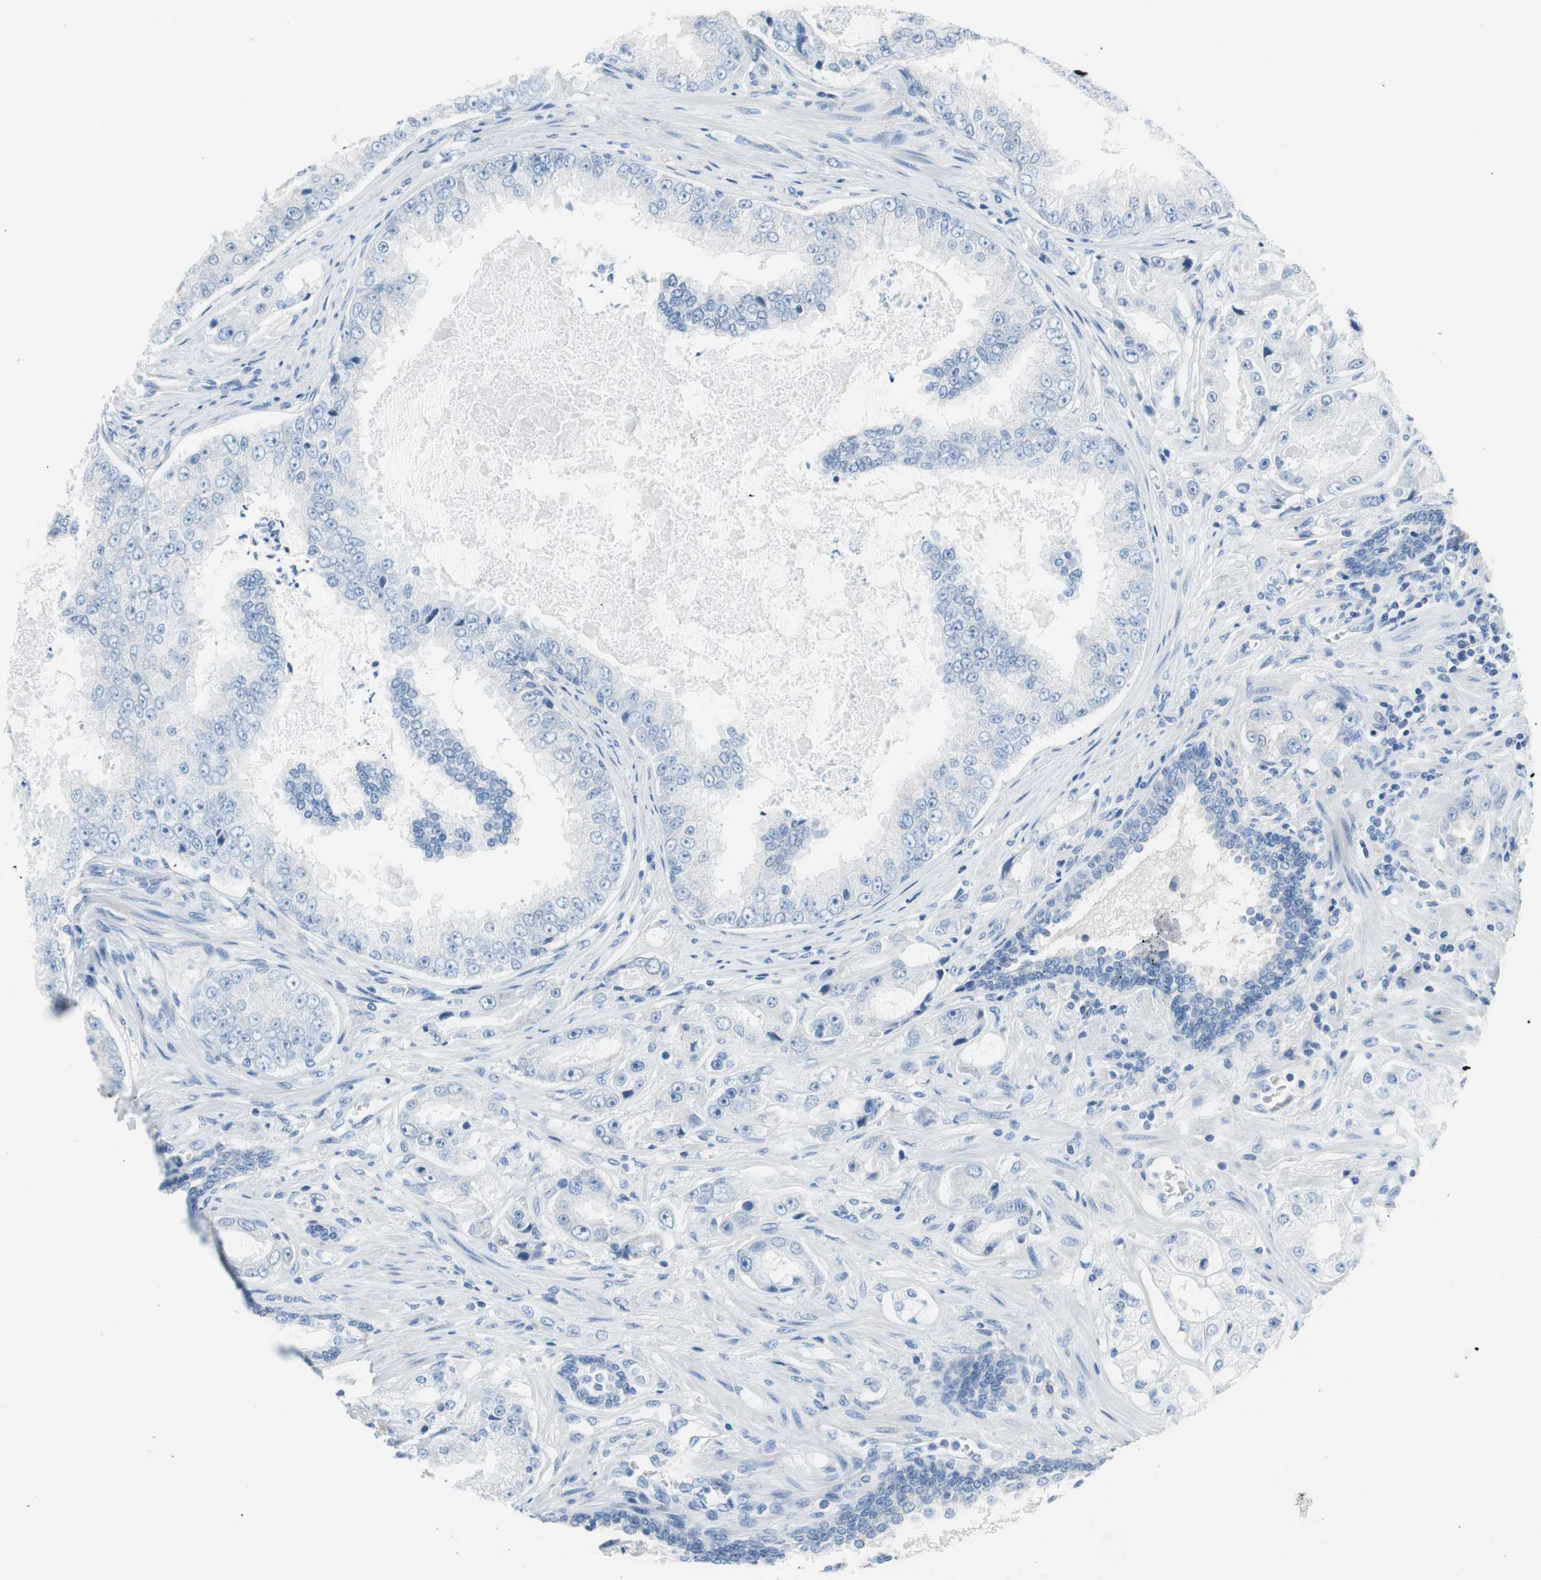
{"staining": {"intensity": "negative", "quantity": "none", "location": "none"}, "tissue": "prostate cancer", "cell_type": "Tumor cells", "image_type": "cancer", "snomed": [{"axis": "morphology", "description": "Adenocarcinoma, High grade"}, {"axis": "topography", "description": "Prostate"}], "caption": "DAB (3,3'-diaminobenzidine) immunohistochemical staining of adenocarcinoma (high-grade) (prostate) displays no significant positivity in tumor cells.", "gene": "EVA1A", "patient": {"sex": "male", "age": 73}}